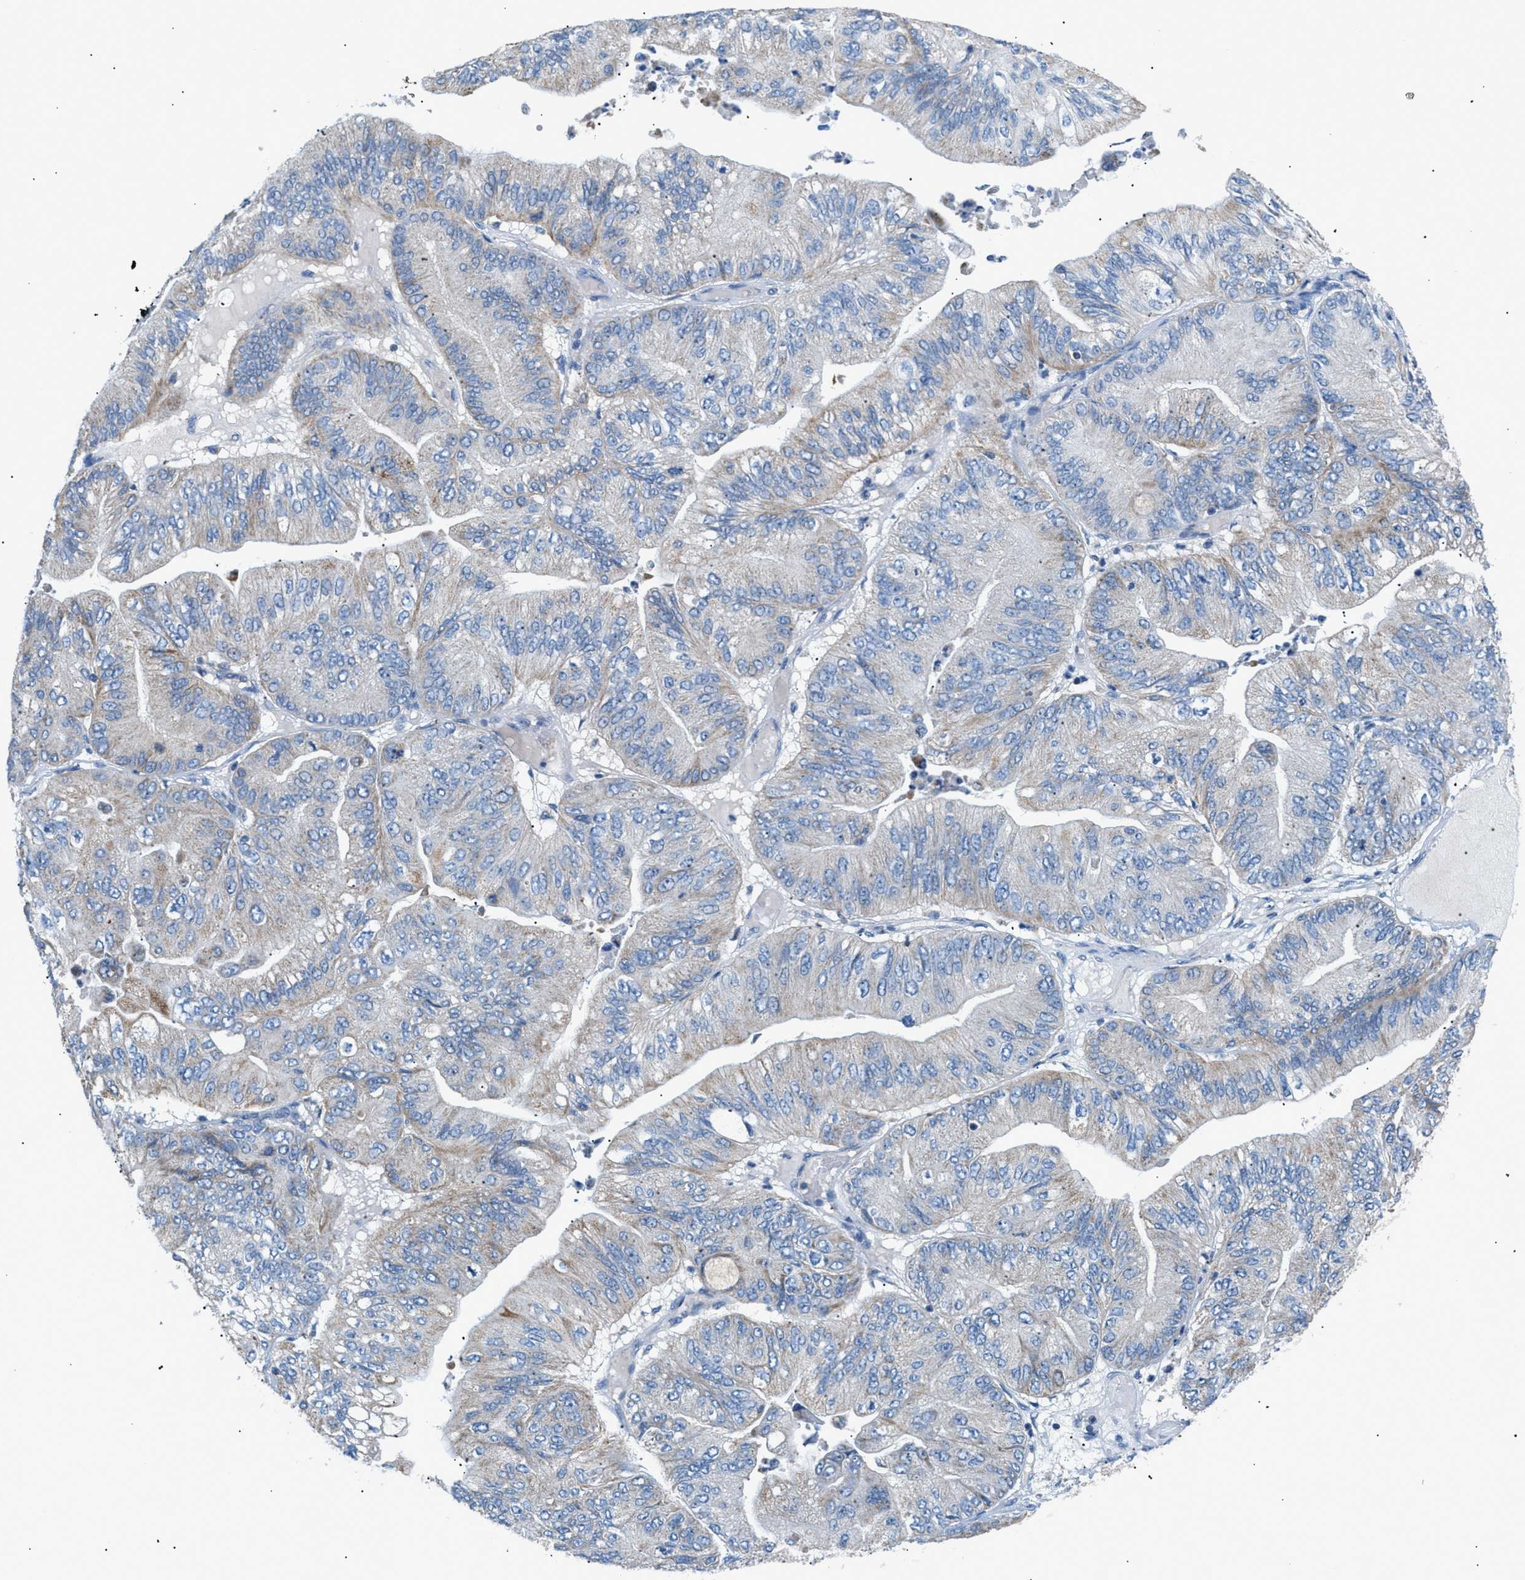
{"staining": {"intensity": "weak", "quantity": "25%-75%", "location": "cytoplasmic/membranous"}, "tissue": "ovarian cancer", "cell_type": "Tumor cells", "image_type": "cancer", "snomed": [{"axis": "morphology", "description": "Cystadenocarcinoma, mucinous, NOS"}, {"axis": "topography", "description": "Ovary"}], "caption": "Protein expression by immunohistochemistry displays weak cytoplasmic/membranous positivity in about 25%-75% of tumor cells in mucinous cystadenocarcinoma (ovarian).", "gene": "ILDR1", "patient": {"sex": "female", "age": 61}}